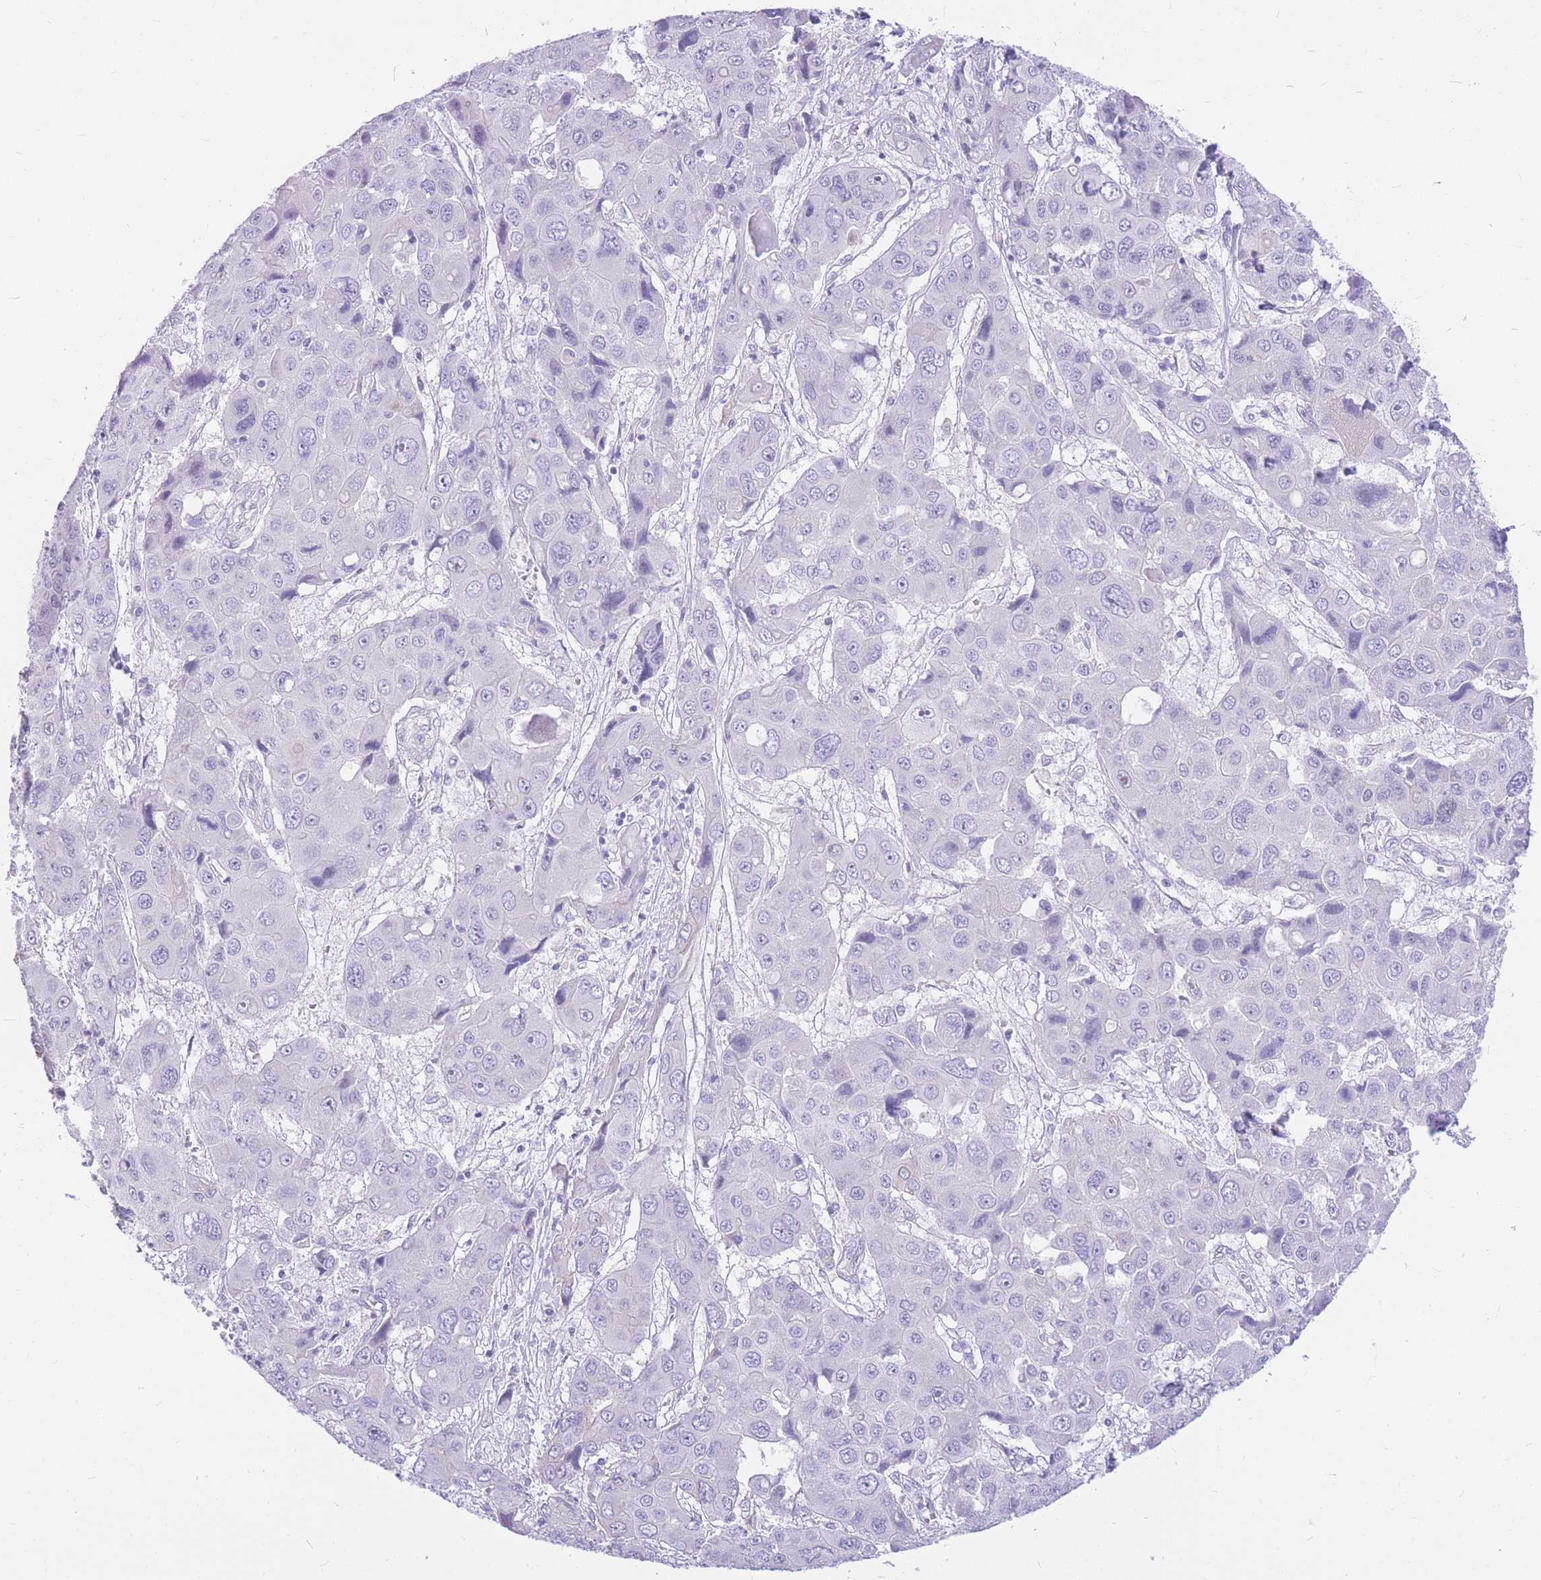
{"staining": {"intensity": "negative", "quantity": "none", "location": "none"}, "tissue": "liver cancer", "cell_type": "Tumor cells", "image_type": "cancer", "snomed": [{"axis": "morphology", "description": "Cholangiocarcinoma"}, {"axis": "topography", "description": "Liver"}], "caption": "Immunohistochemical staining of human liver cancer shows no significant expression in tumor cells.", "gene": "ZNF311", "patient": {"sex": "male", "age": 67}}